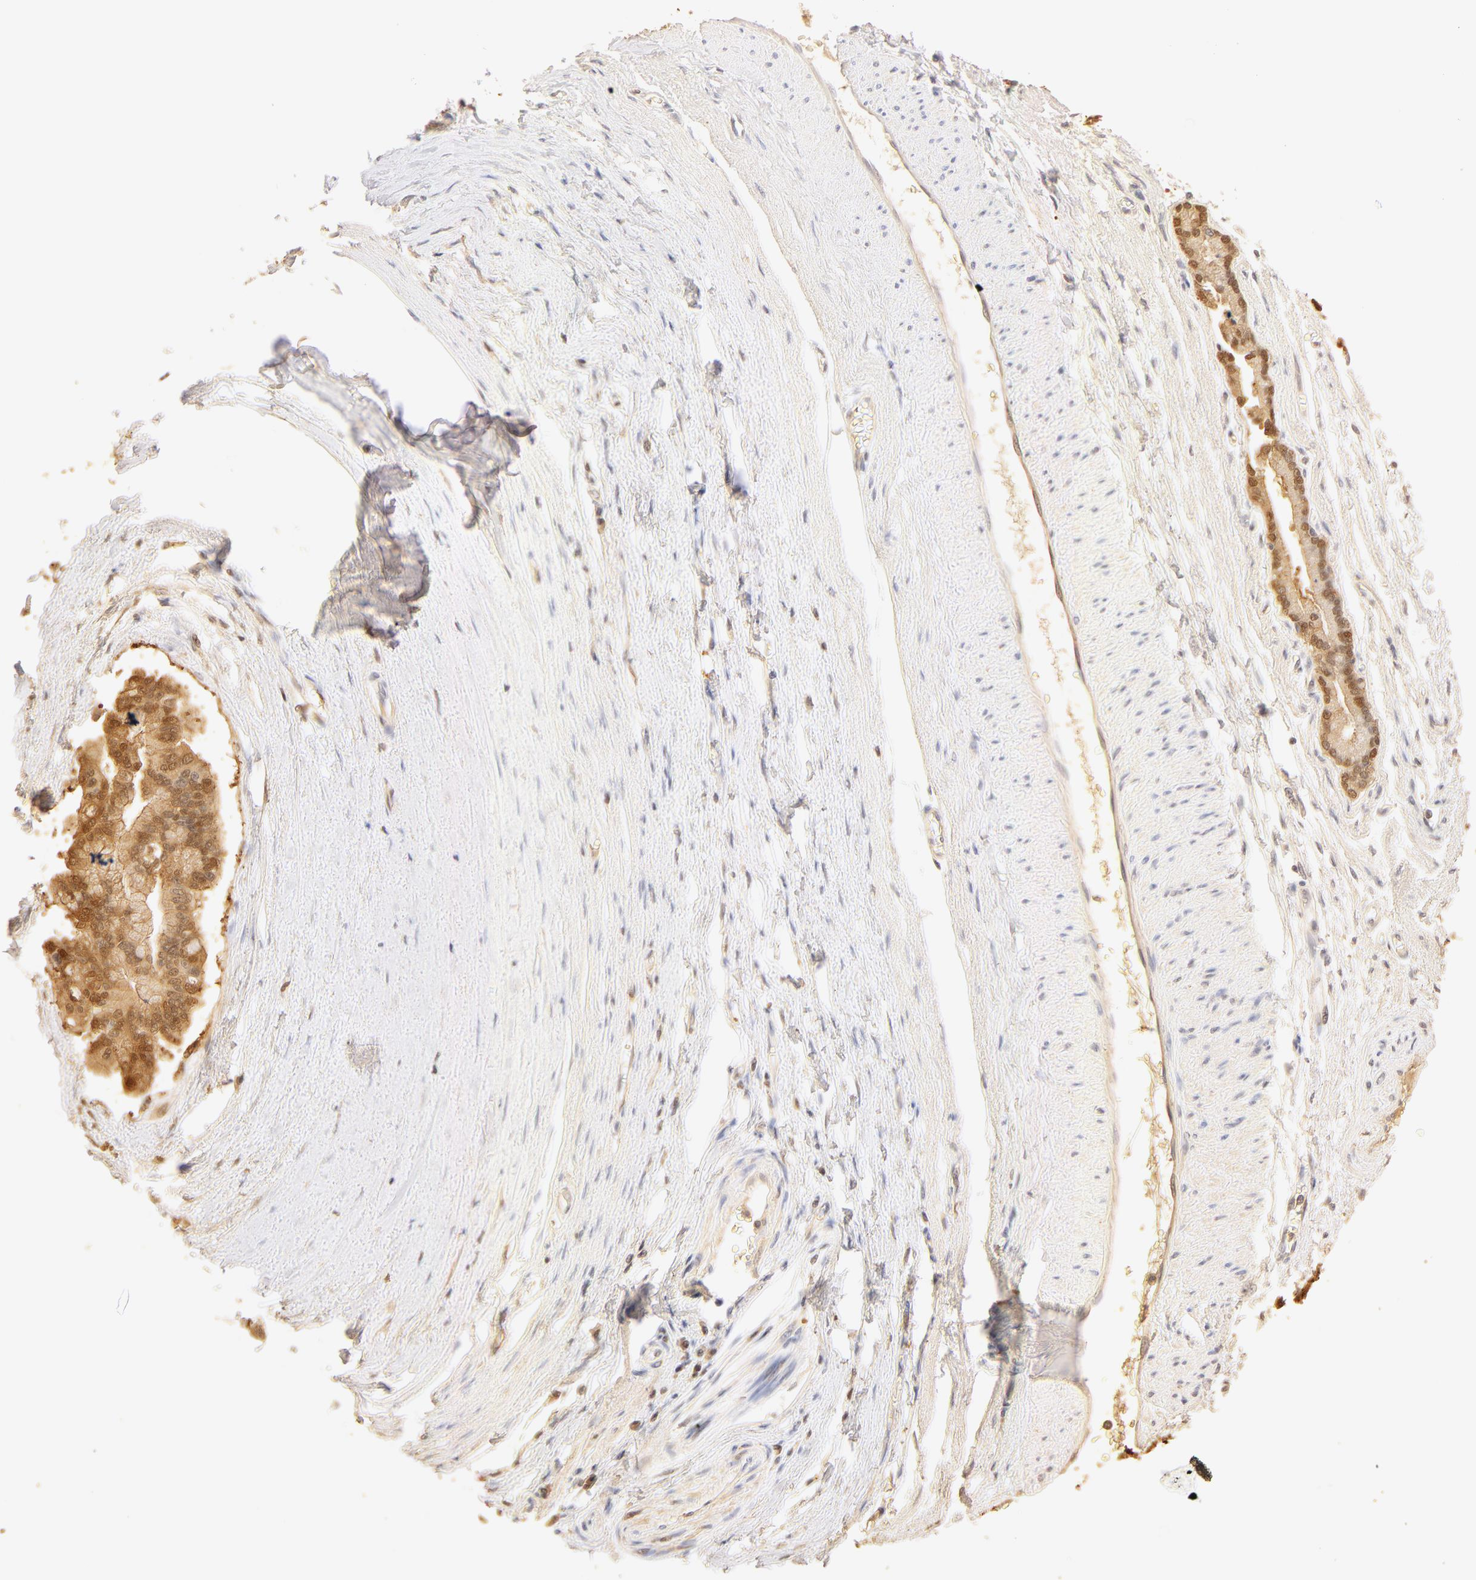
{"staining": {"intensity": "moderate", "quantity": ">75%", "location": "cytoplasmic/membranous,nuclear"}, "tissue": "liver cancer", "cell_type": "Tumor cells", "image_type": "cancer", "snomed": [{"axis": "morphology", "description": "Cholangiocarcinoma"}, {"axis": "topography", "description": "Liver"}], "caption": "Liver cancer stained for a protein reveals moderate cytoplasmic/membranous and nuclear positivity in tumor cells.", "gene": "CA2", "patient": {"sex": "female", "age": 79}}